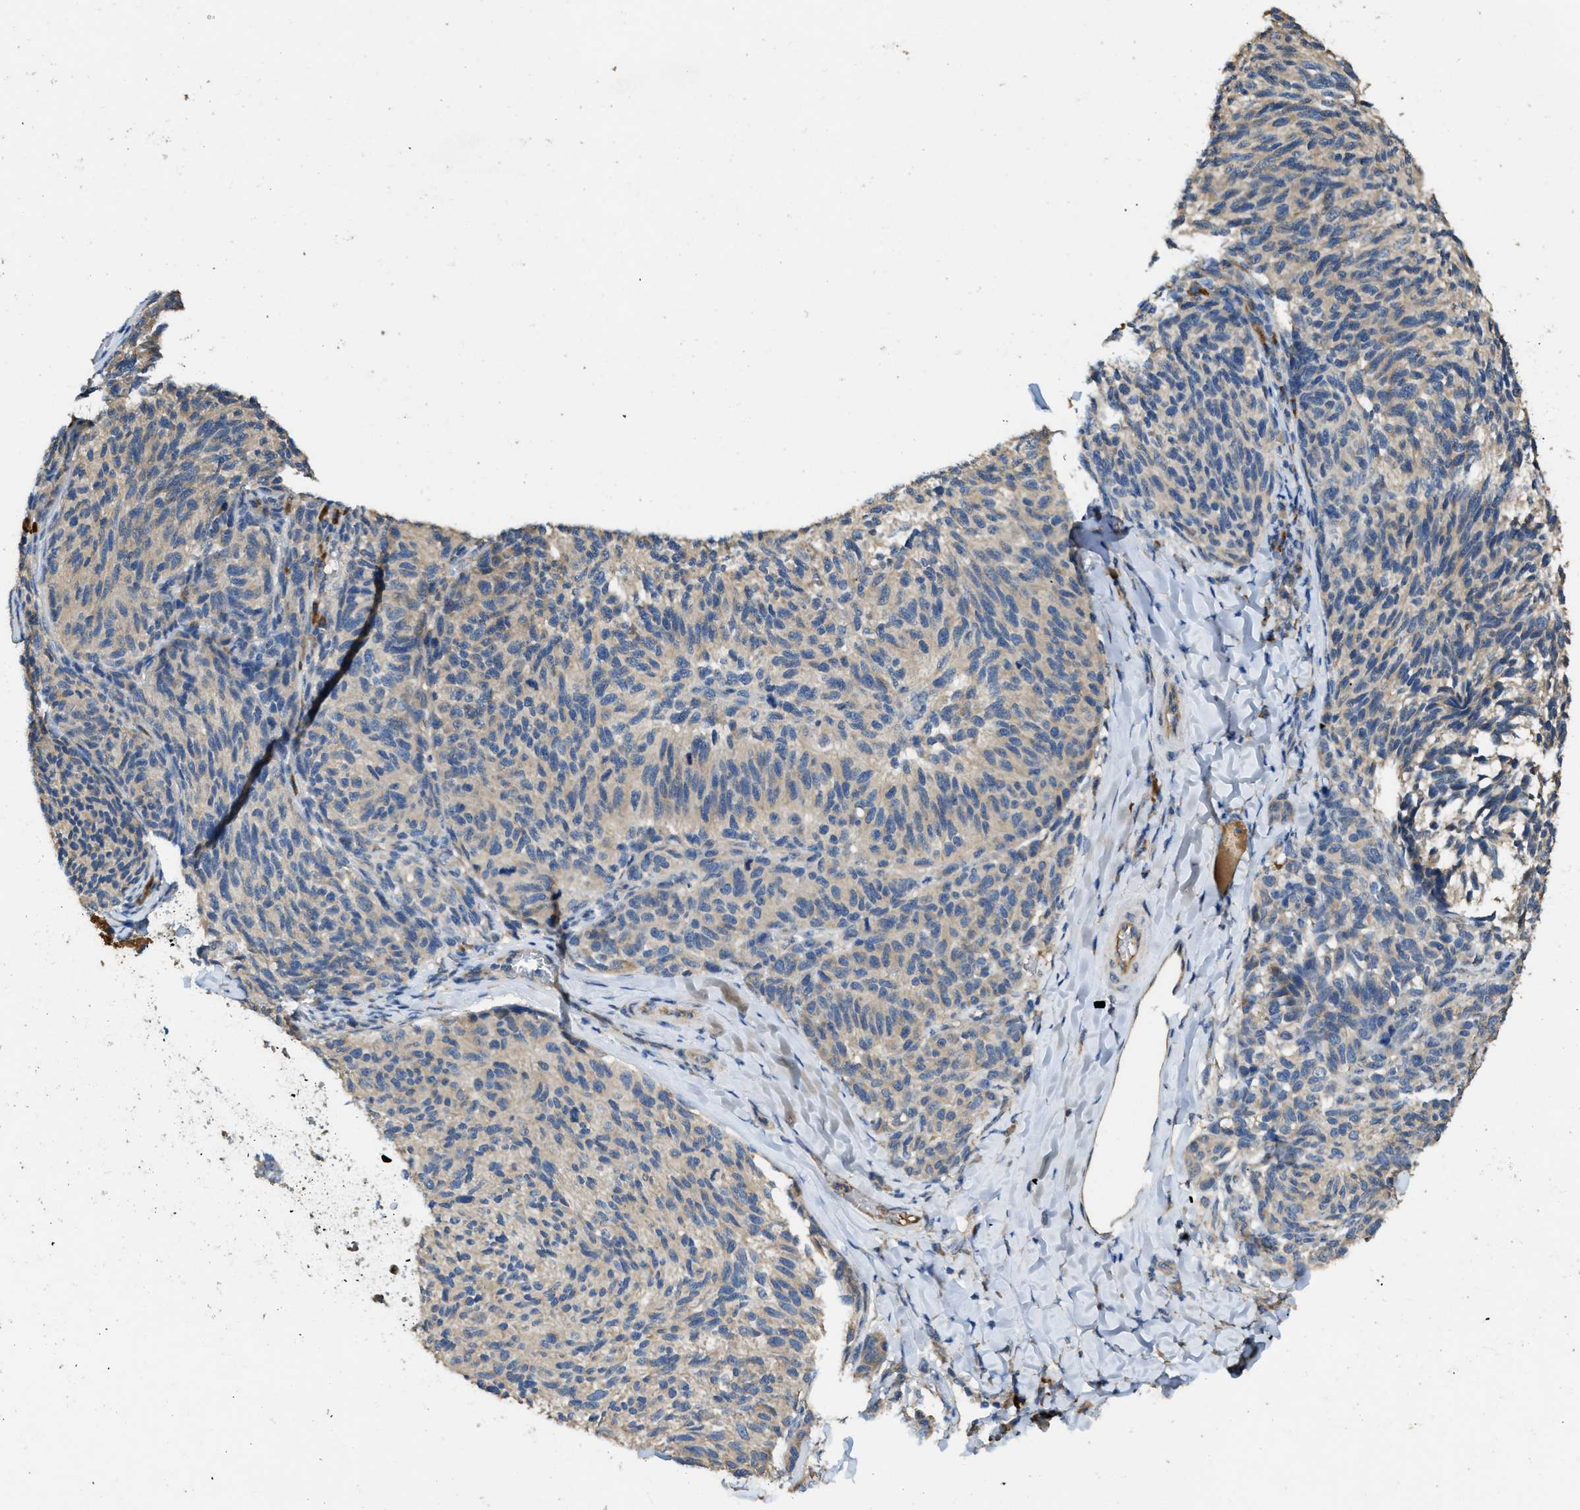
{"staining": {"intensity": "weak", "quantity": "<25%", "location": "cytoplasmic/membranous"}, "tissue": "melanoma", "cell_type": "Tumor cells", "image_type": "cancer", "snomed": [{"axis": "morphology", "description": "Malignant melanoma, NOS"}, {"axis": "topography", "description": "Skin"}], "caption": "Immunohistochemistry photomicrograph of neoplastic tissue: human malignant melanoma stained with DAB (3,3'-diaminobenzidine) displays no significant protein expression in tumor cells. (DAB immunohistochemistry visualized using brightfield microscopy, high magnification).", "gene": "RIPK2", "patient": {"sex": "female", "age": 73}}